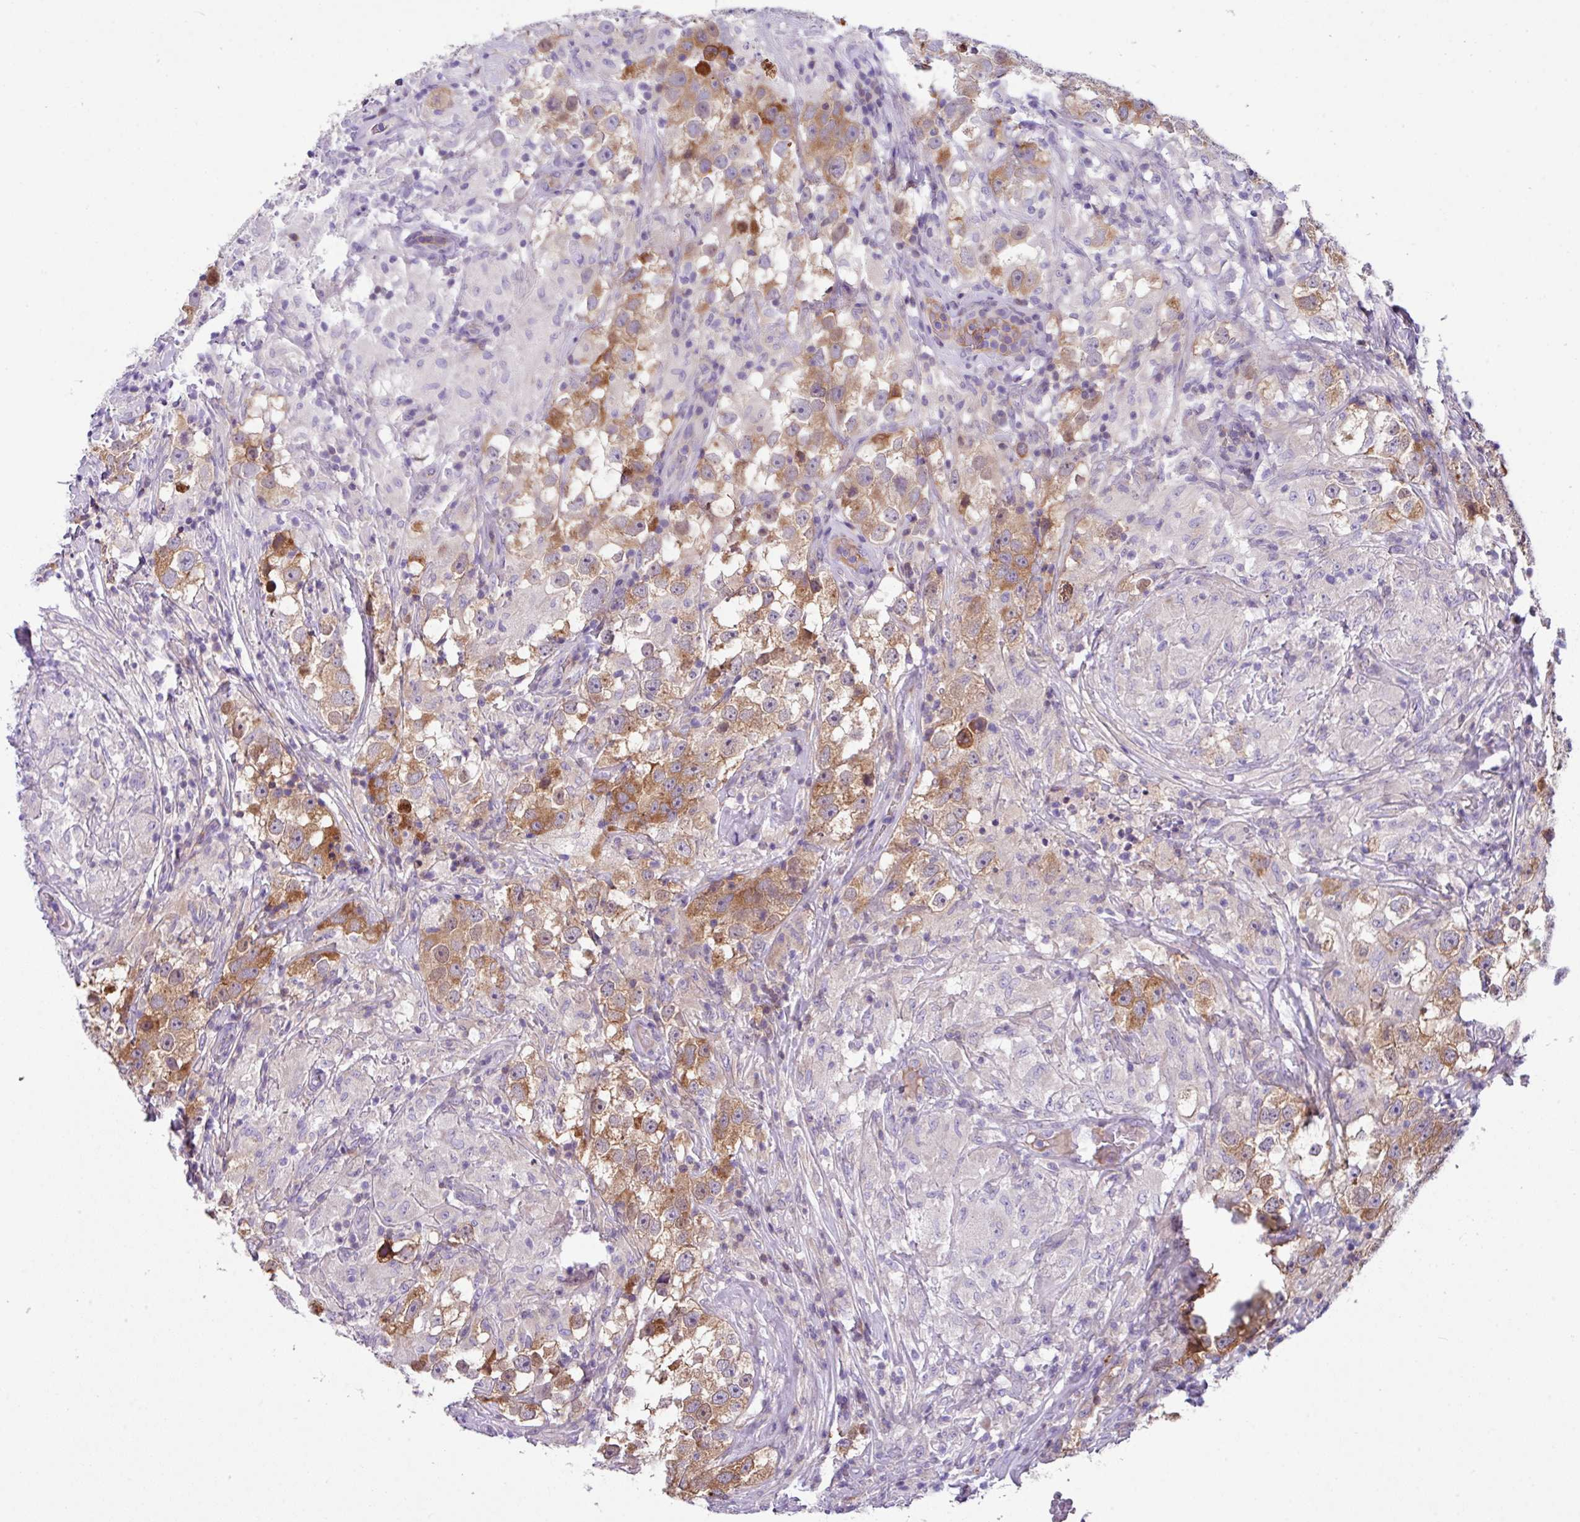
{"staining": {"intensity": "moderate", "quantity": ">75%", "location": "cytoplasmic/membranous"}, "tissue": "testis cancer", "cell_type": "Tumor cells", "image_type": "cancer", "snomed": [{"axis": "morphology", "description": "Seminoma, NOS"}, {"axis": "topography", "description": "Testis"}], "caption": "IHC (DAB (3,3'-diaminobenzidine)) staining of human testis cancer displays moderate cytoplasmic/membranous protein expression in approximately >75% of tumor cells. (DAB = brown stain, brightfield microscopy at high magnification).", "gene": "DNAL1", "patient": {"sex": "male", "age": 46}}